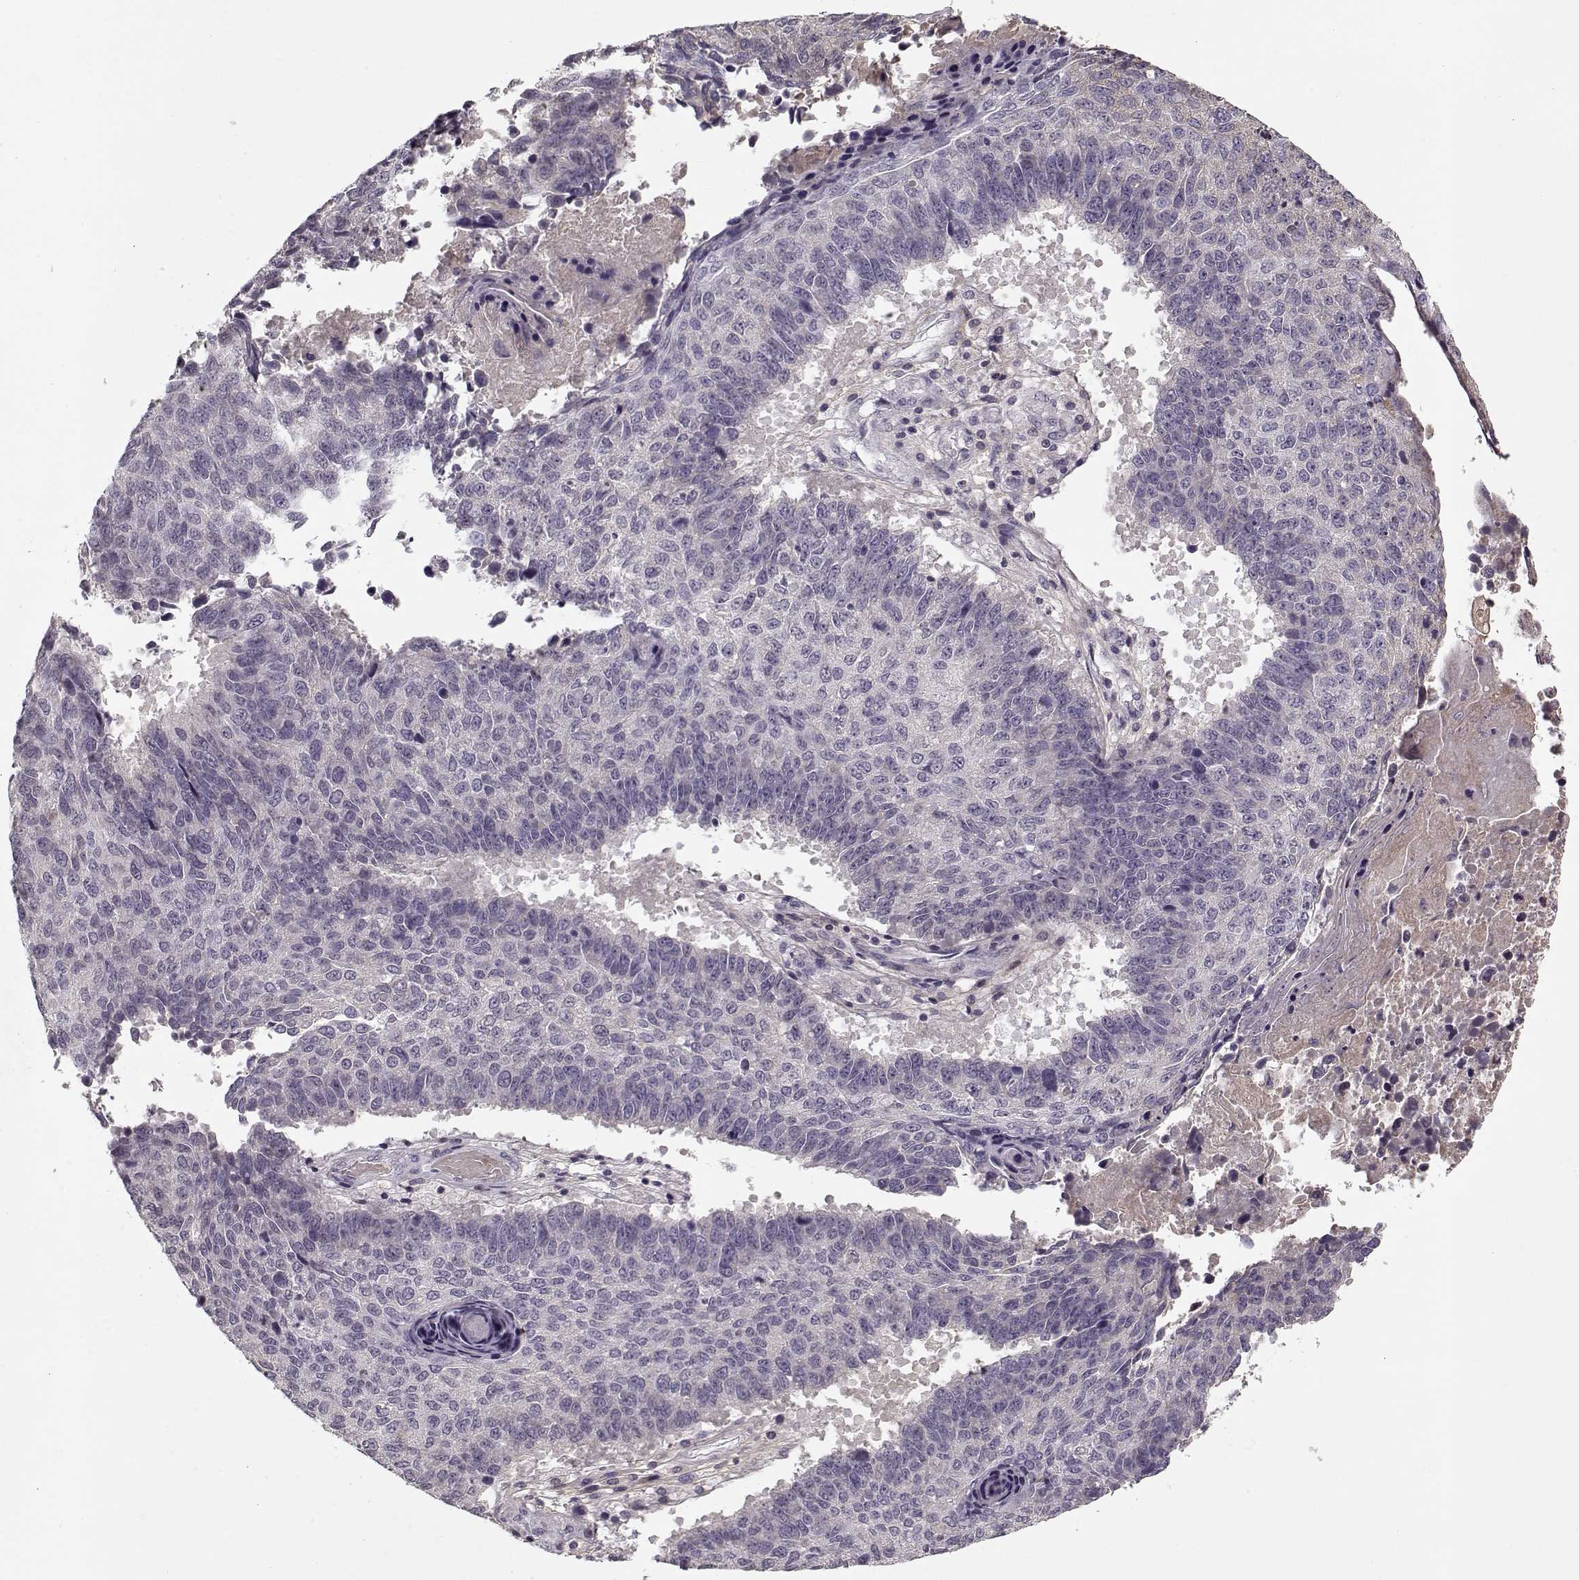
{"staining": {"intensity": "negative", "quantity": "none", "location": "none"}, "tissue": "lung cancer", "cell_type": "Tumor cells", "image_type": "cancer", "snomed": [{"axis": "morphology", "description": "Squamous cell carcinoma, NOS"}, {"axis": "topography", "description": "Lung"}], "caption": "Photomicrograph shows no protein positivity in tumor cells of lung squamous cell carcinoma tissue.", "gene": "LUM", "patient": {"sex": "male", "age": 73}}